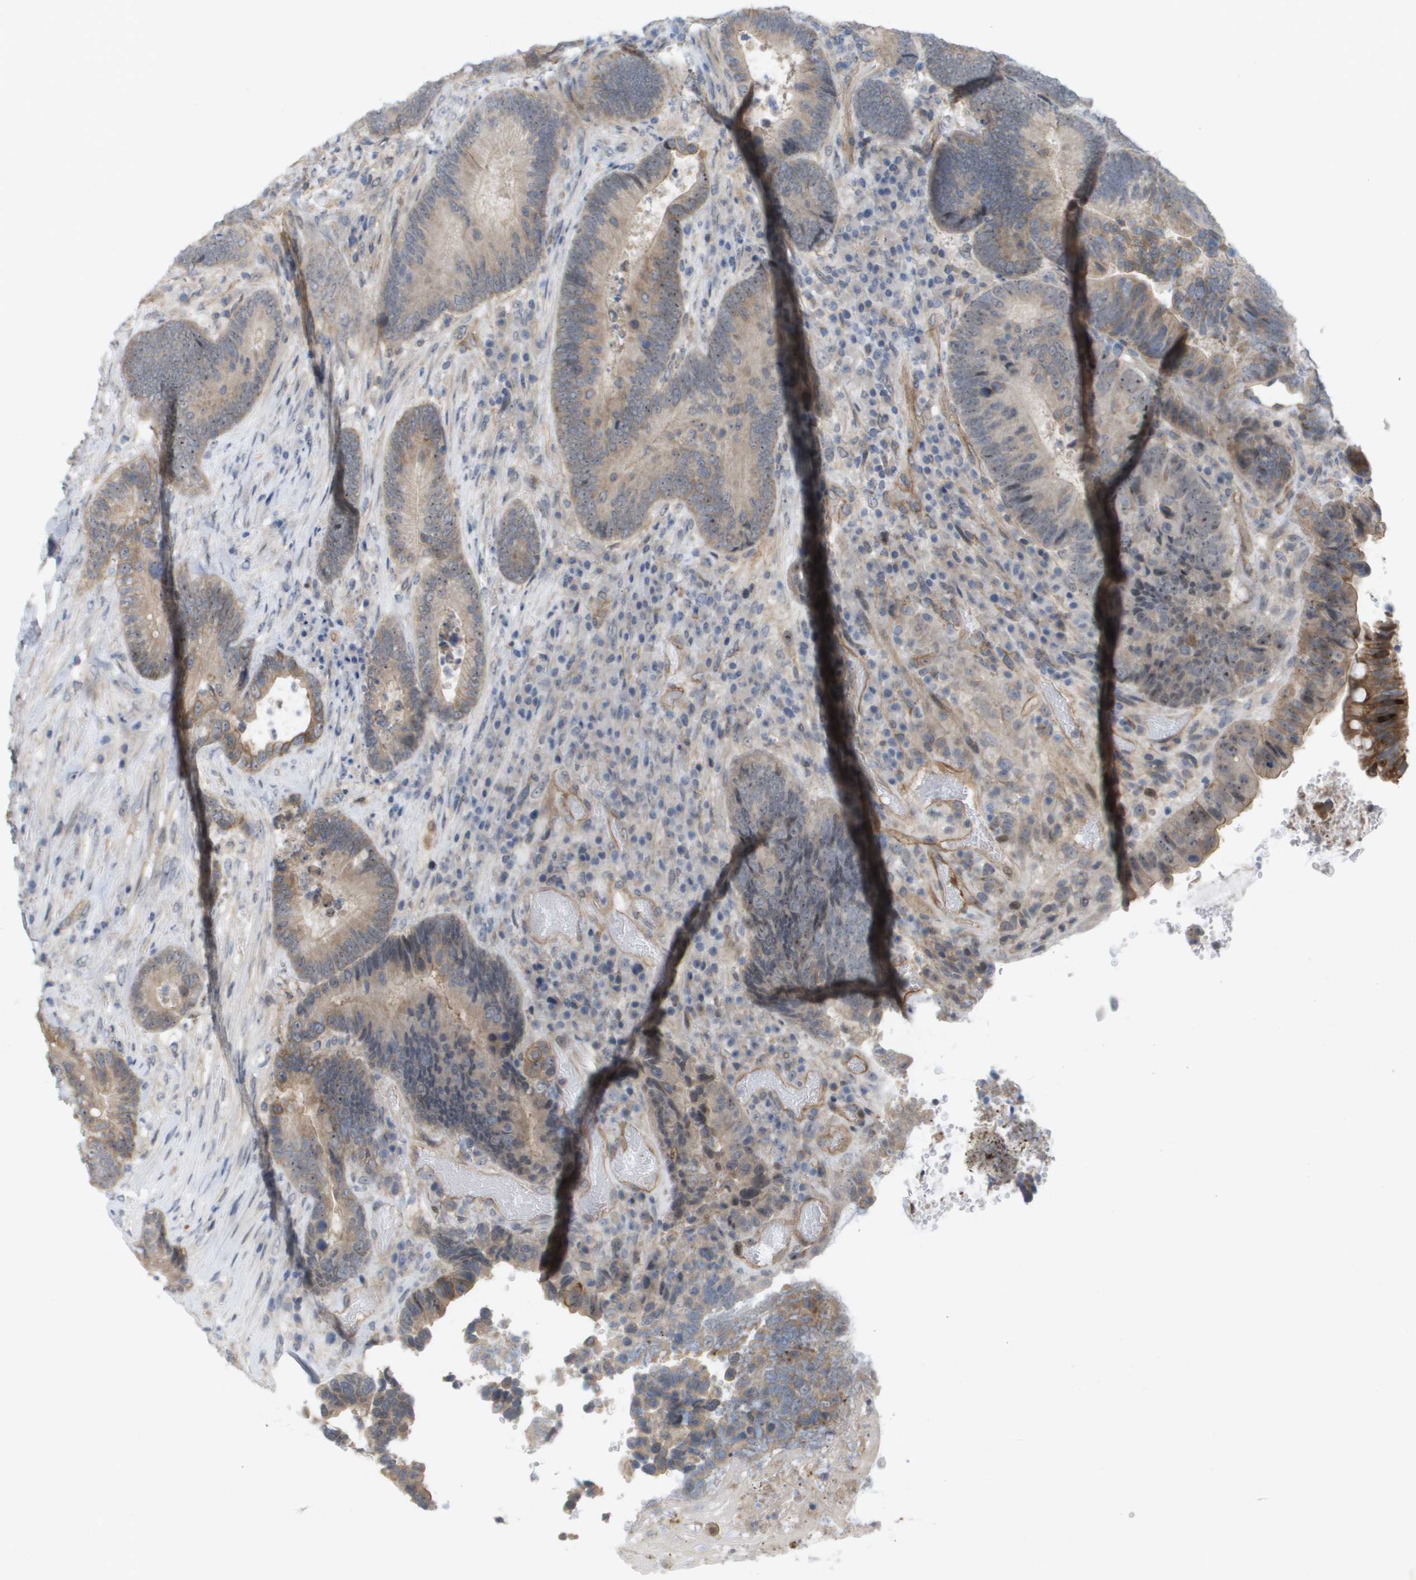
{"staining": {"intensity": "weak", "quantity": ">75%", "location": "cytoplasmic/membranous"}, "tissue": "colorectal cancer", "cell_type": "Tumor cells", "image_type": "cancer", "snomed": [{"axis": "morphology", "description": "Adenocarcinoma, NOS"}, {"axis": "topography", "description": "Rectum"}], "caption": "Immunohistochemical staining of human adenocarcinoma (colorectal) exhibits low levels of weak cytoplasmic/membranous protein expression in approximately >75% of tumor cells. Nuclei are stained in blue.", "gene": "MTARC2", "patient": {"sex": "female", "age": 89}}